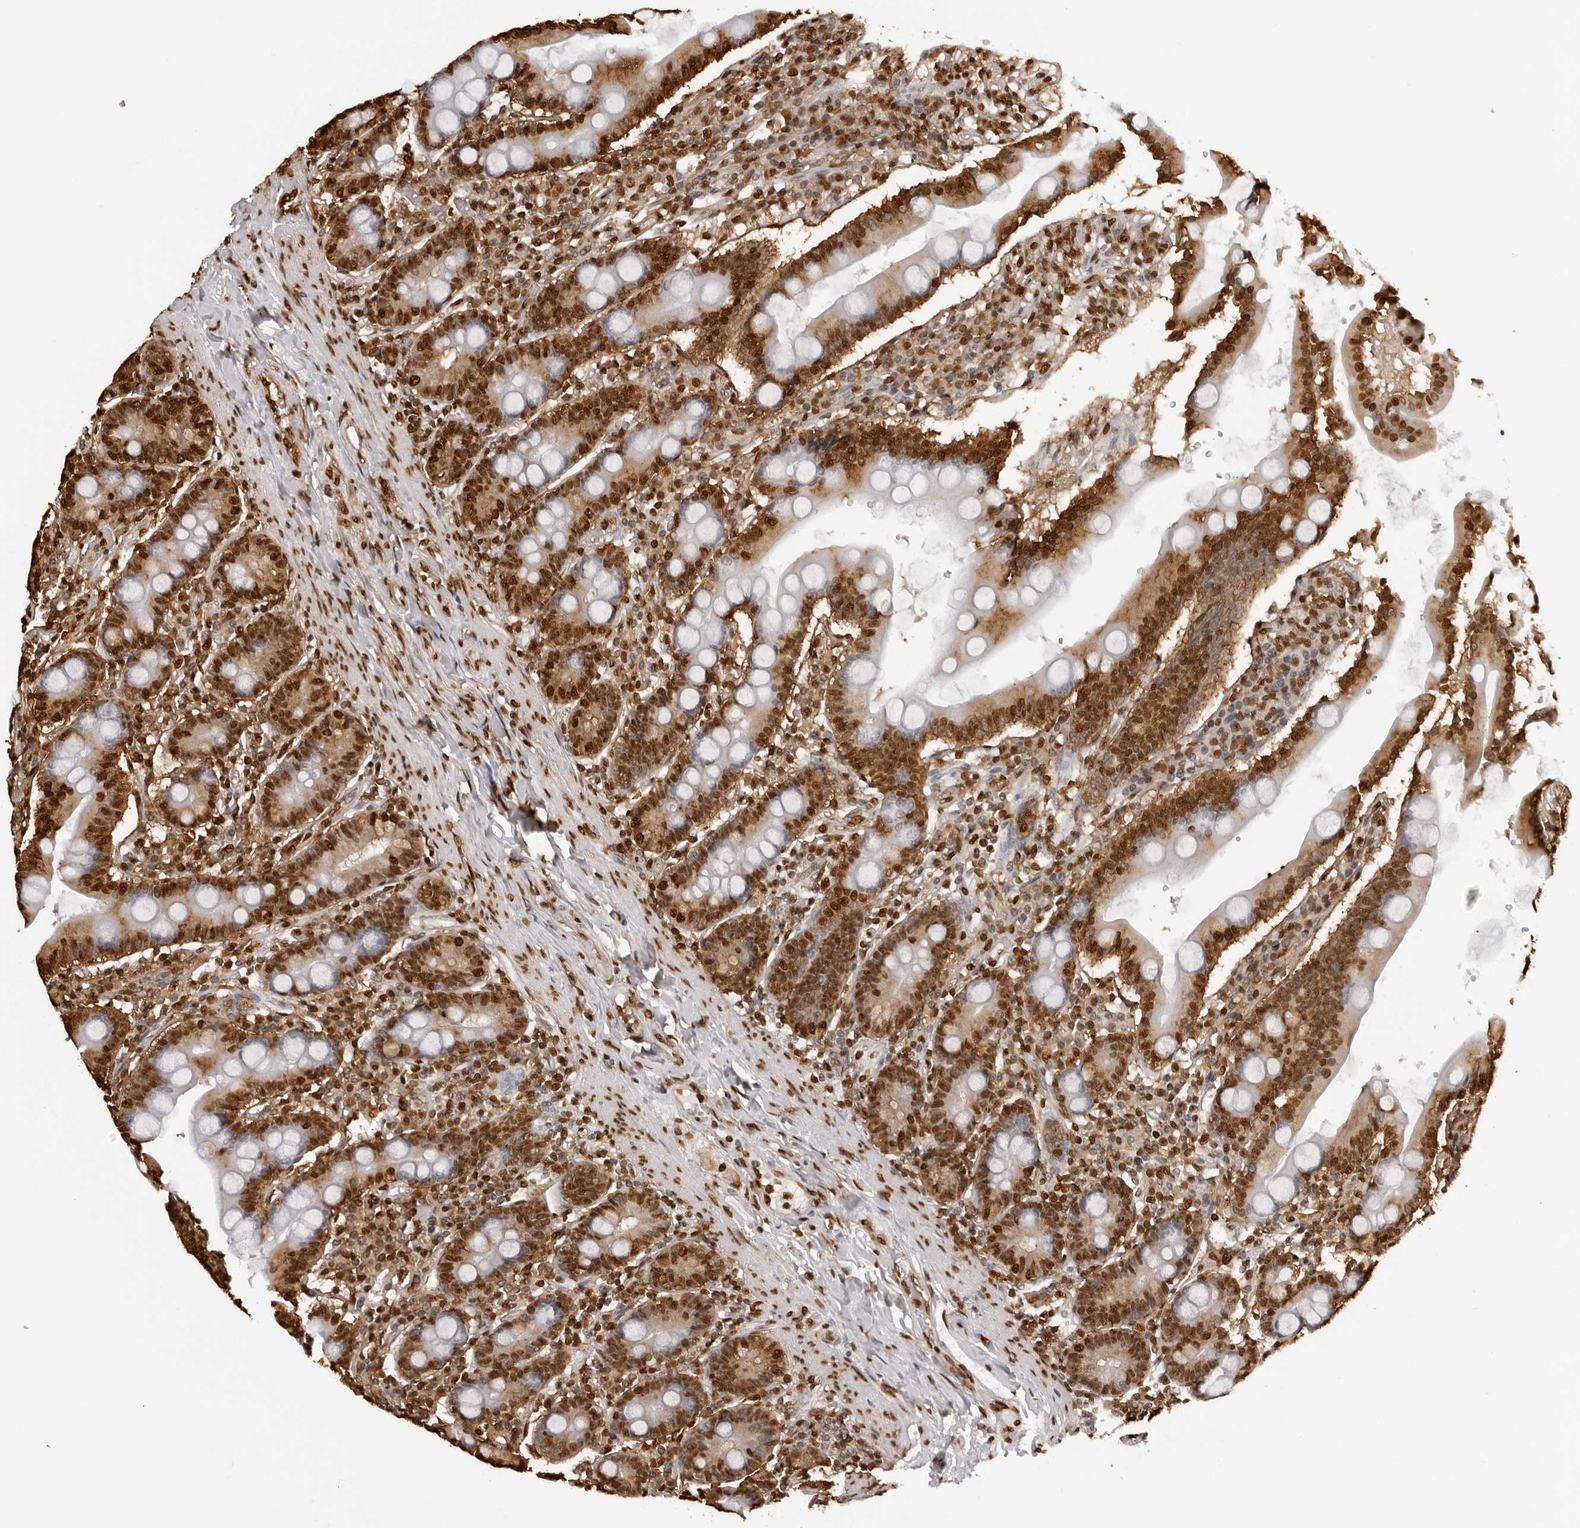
{"staining": {"intensity": "strong", "quantity": ">75%", "location": "cytoplasmic/membranous,nuclear"}, "tissue": "duodenum", "cell_type": "Glandular cells", "image_type": "normal", "snomed": [{"axis": "morphology", "description": "Normal tissue, NOS"}, {"axis": "topography", "description": "Duodenum"}], "caption": "Immunohistochemical staining of normal human duodenum exhibits strong cytoplasmic/membranous,nuclear protein staining in about >75% of glandular cells.", "gene": "ZFP91", "patient": {"sex": "male", "age": 50}}